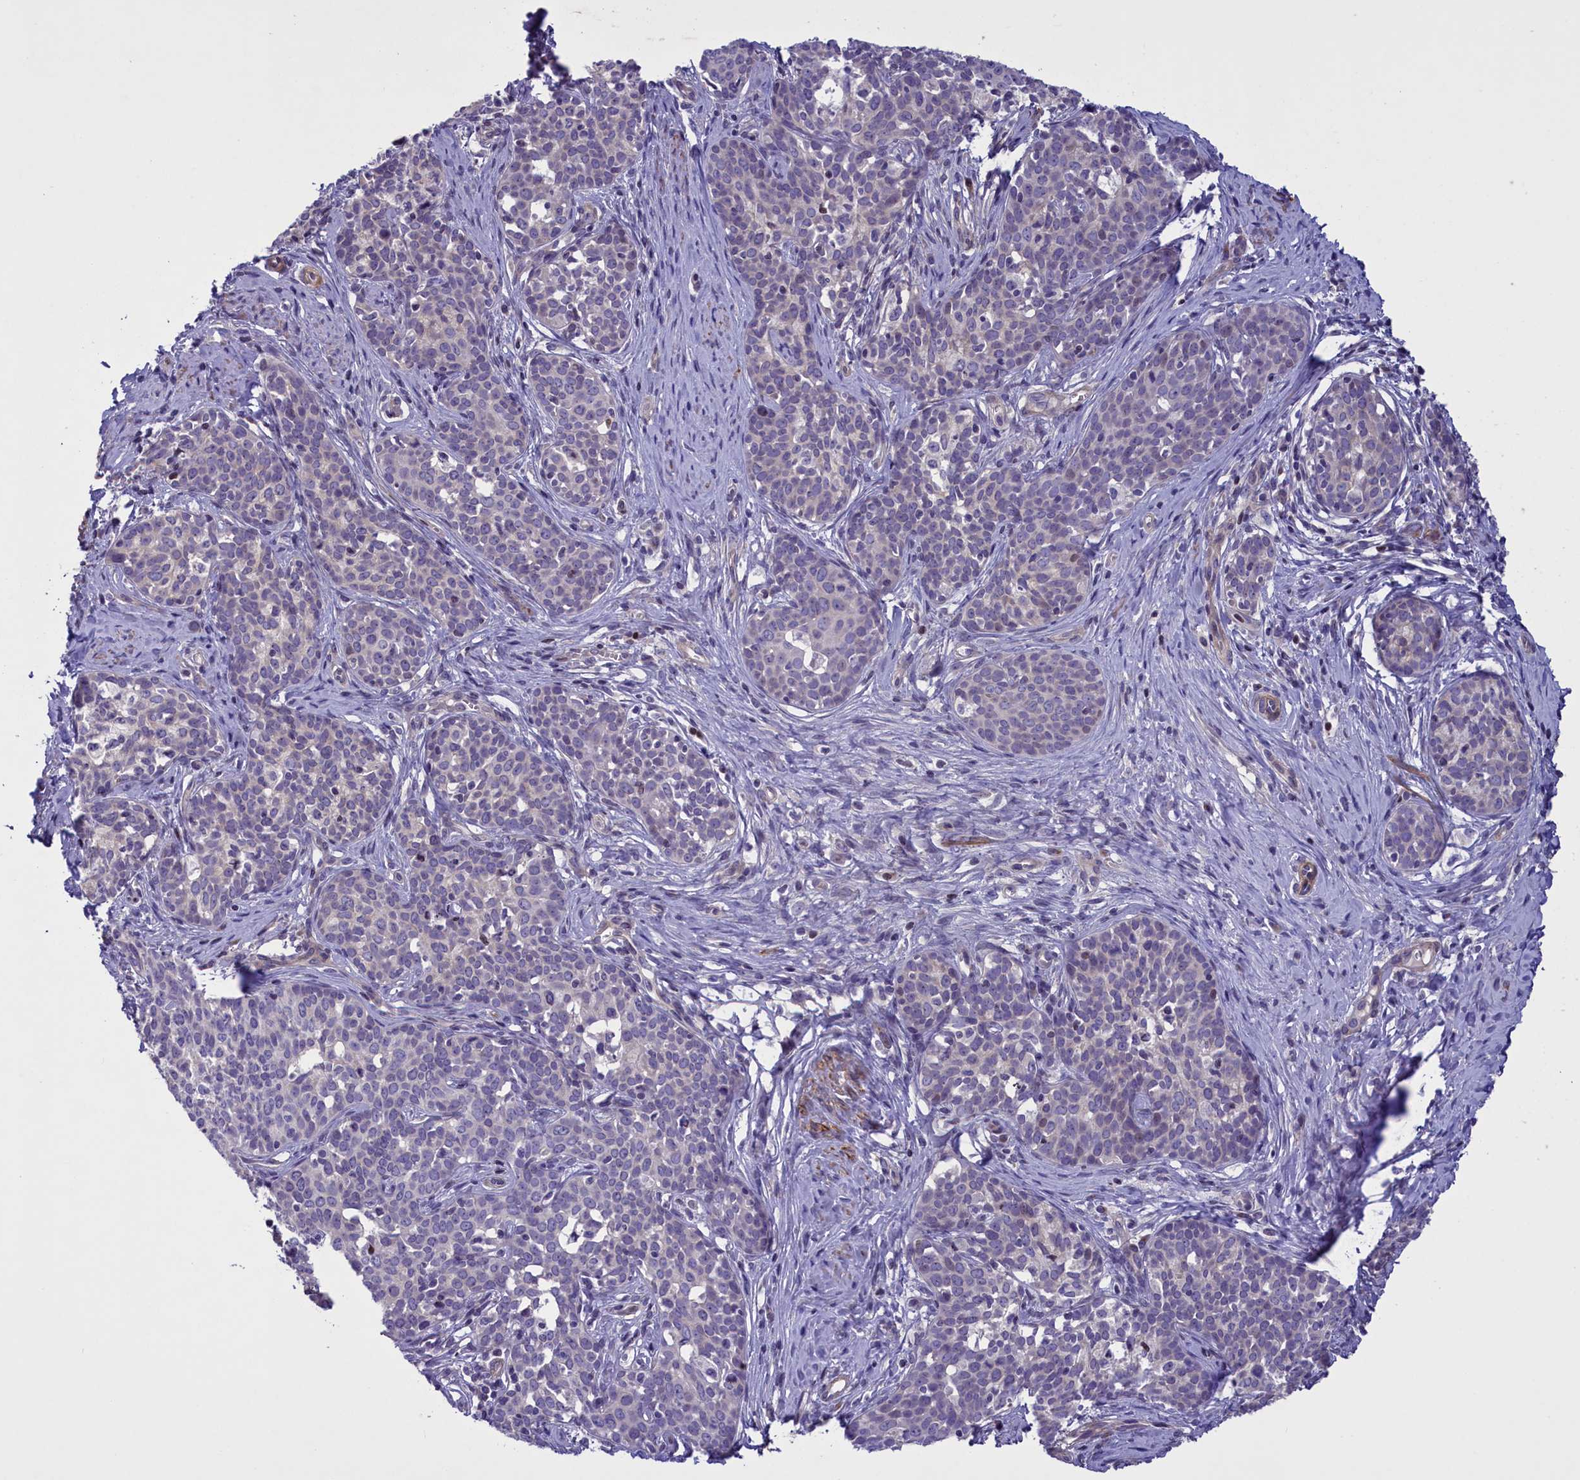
{"staining": {"intensity": "negative", "quantity": "none", "location": "none"}, "tissue": "cervical cancer", "cell_type": "Tumor cells", "image_type": "cancer", "snomed": [{"axis": "morphology", "description": "Squamous cell carcinoma, NOS"}, {"axis": "topography", "description": "Cervix"}], "caption": "The IHC image has no significant staining in tumor cells of cervical squamous cell carcinoma tissue.", "gene": "MAN2C1", "patient": {"sex": "female", "age": 52}}